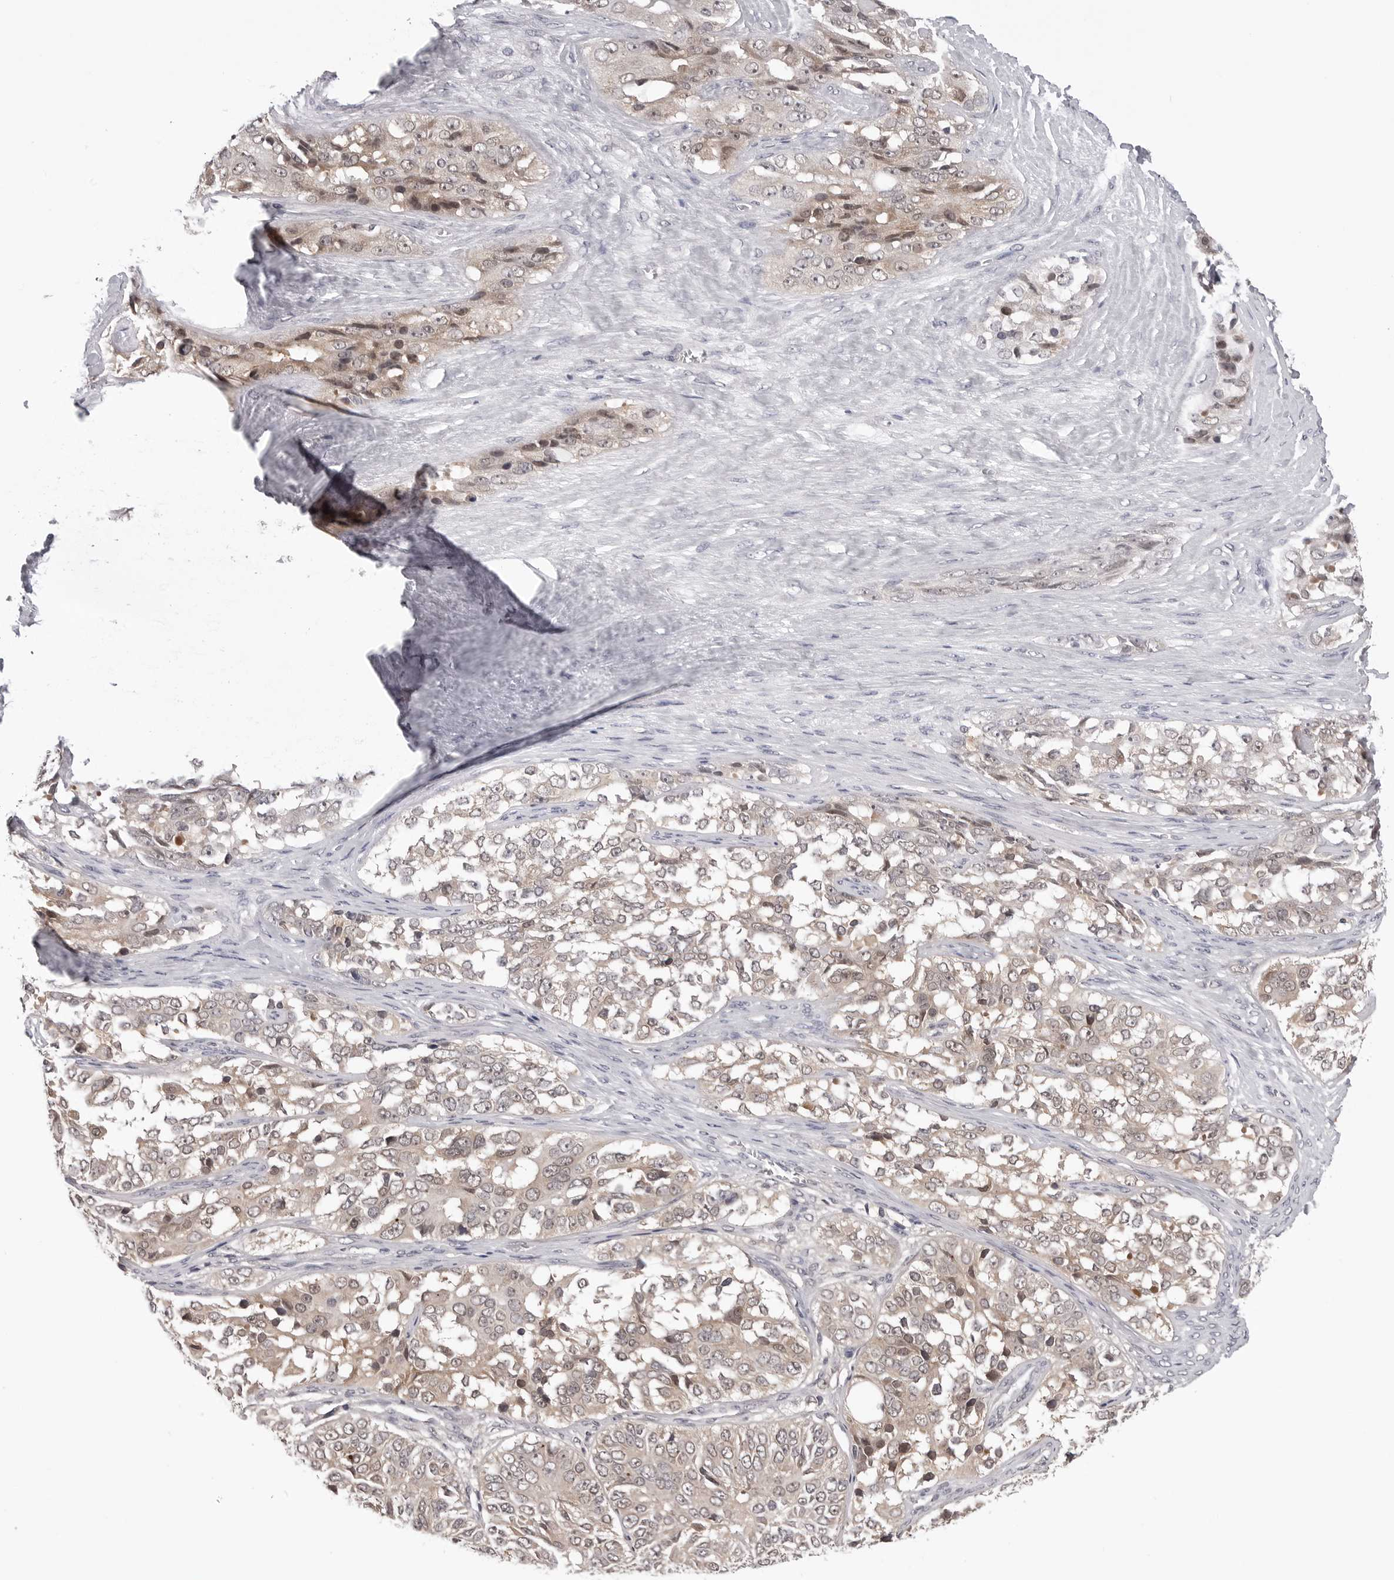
{"staining": {"intensity": "weak", "quantity": "<25%", "location": "cytoplasmic/membranous"}, "tissue": "ovarian cancer", "cell_type": "Tumor cells", "image_type": "cancer", "snomed": [{"axis": "morphology", "description": "Carcinoma, endometroid"}, {"axis": "topography", "description": "Ovary"}], "caption": "High power microscopy photomicrograph of an immunohistochemistry micrograph of ovarian cancer, revealing no significant staining in tumor cells.", "gene": "CDK20", "patient": {"sex": "female", "age": 51}}